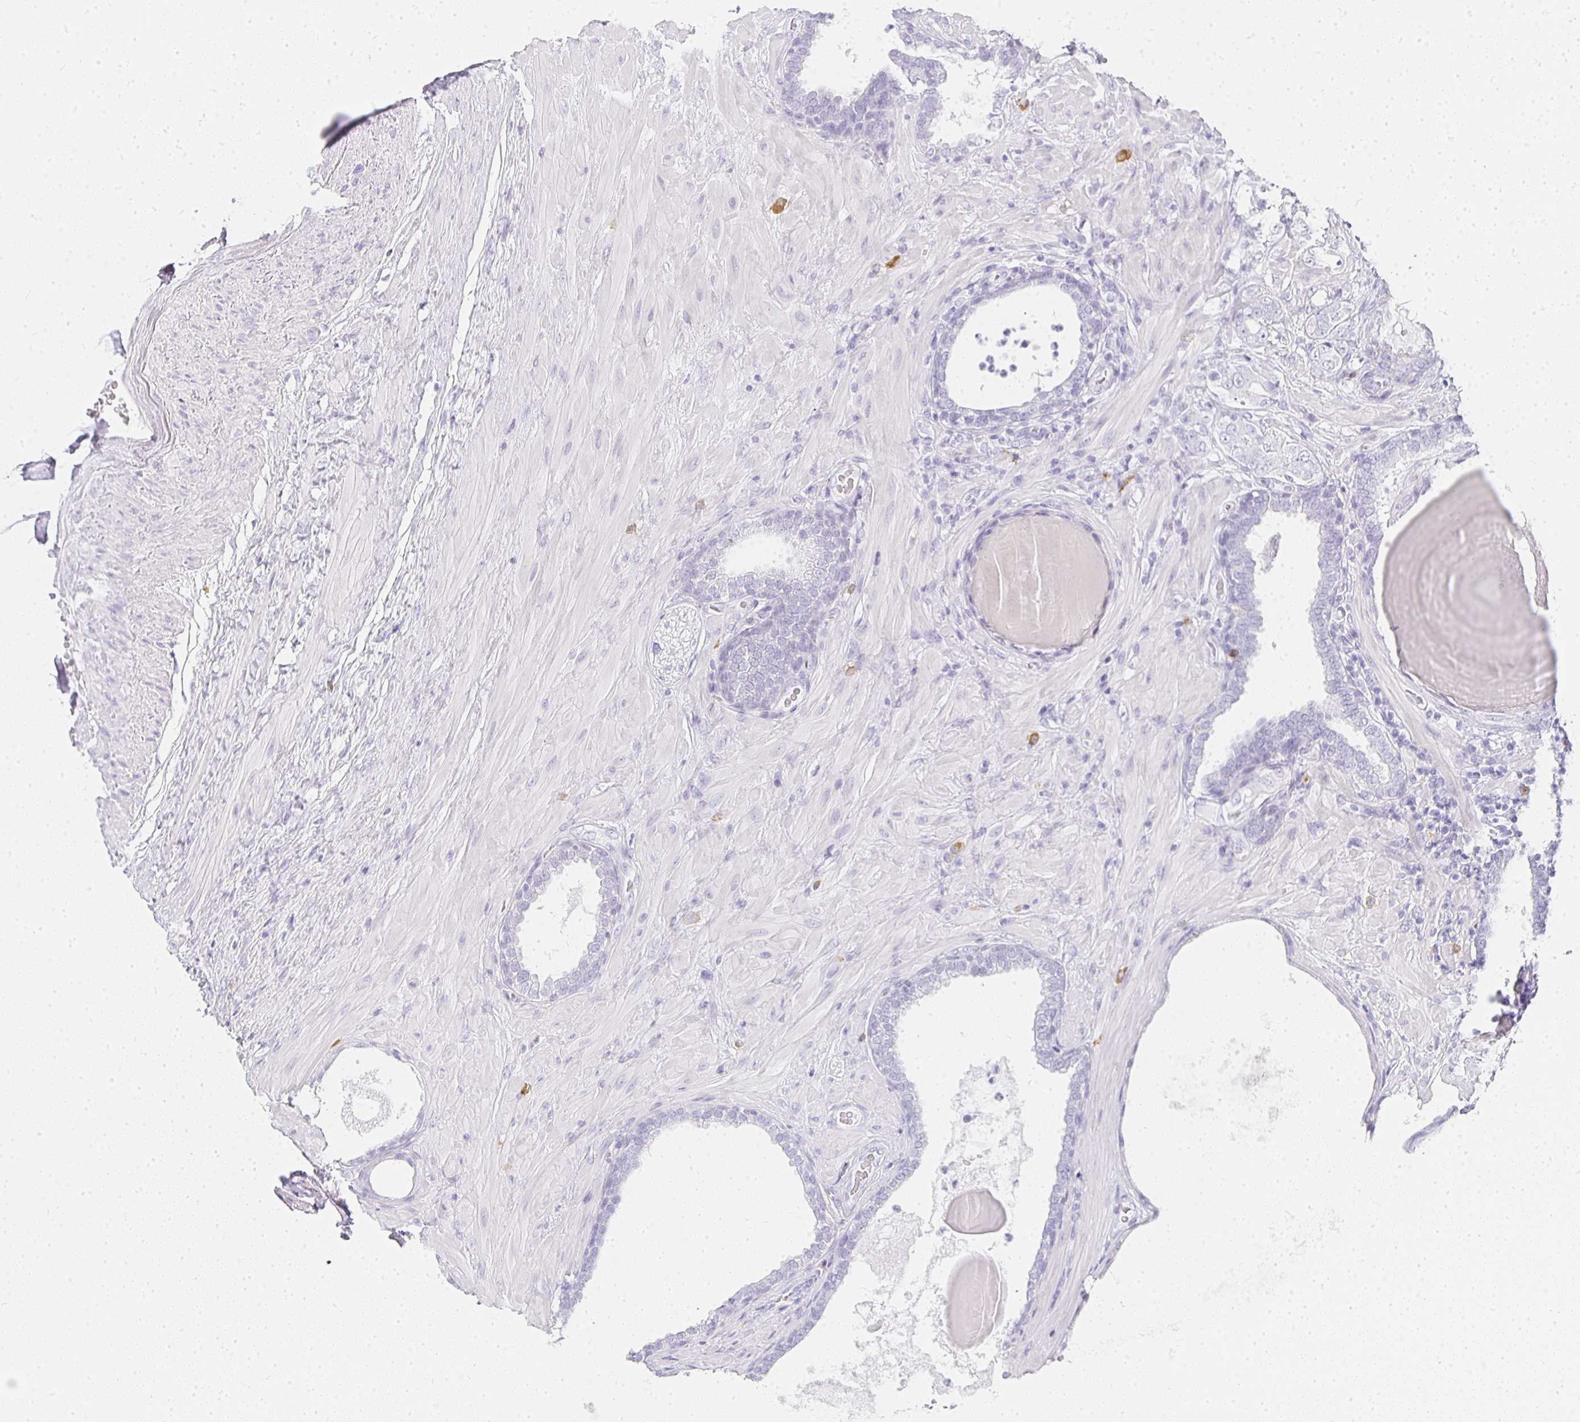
{"staining": {"intensity": "negative", "quantity": "none", "location": "none"}, "tissue": "prostate cancer", "cell_type": "Tumor cells", "image_type": "cancer", "snomed": [{"axis": "morphology", "description": "Adenocarcinoma, High grade"}, {"axis": "topography", "description": "Prostate"}], "caption": "Immunohistochemistry of human prostate cancer displays no staining in tumor cells.", "gene": "TPSD1", "patient": {"sex": "male", "age": 62}}